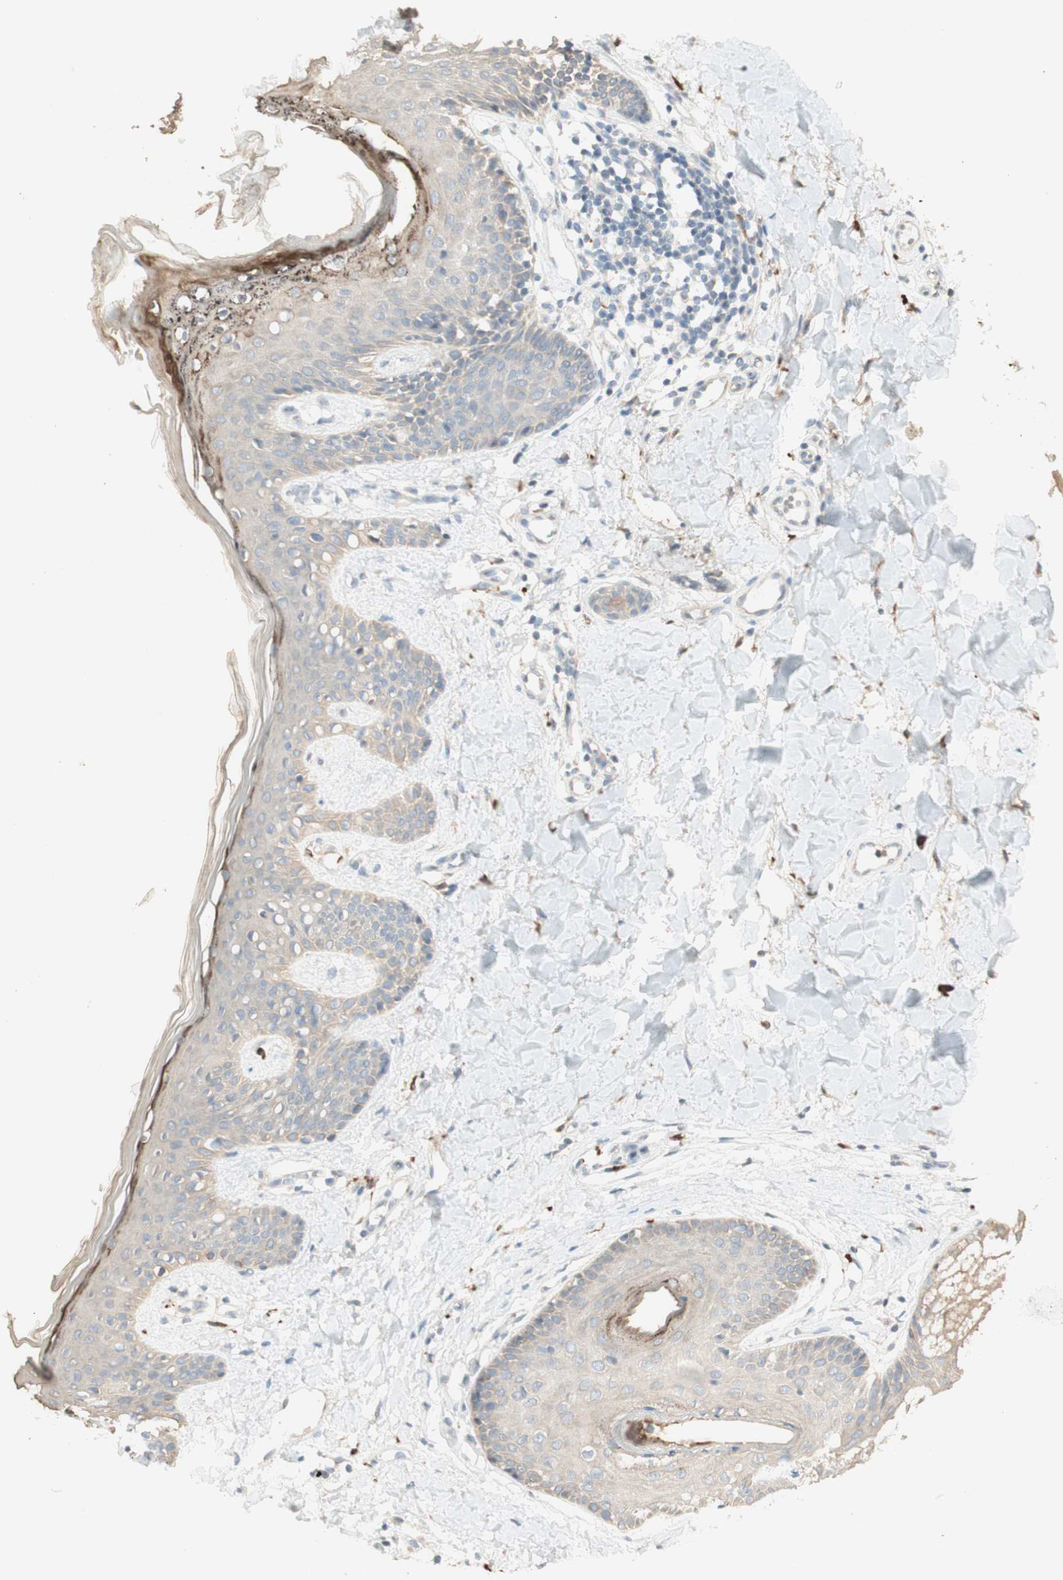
{"staining": {"intensity": "negative", "quantity": "none", "location": "none"}, "tissue": "skin", "cell_type": "Fibroblasts", "image_type": "normal", "snomed": [{"axis": "morphology", "description": "Normal tissue, NOS"}, {"axis": "topography", "description": "Skin"}], "caption": "Skin stained for a protein using IHC shows no positivity fibroblasts.", "gene": "CLCN2", "patient": {"sex": "male", "age": 16}}